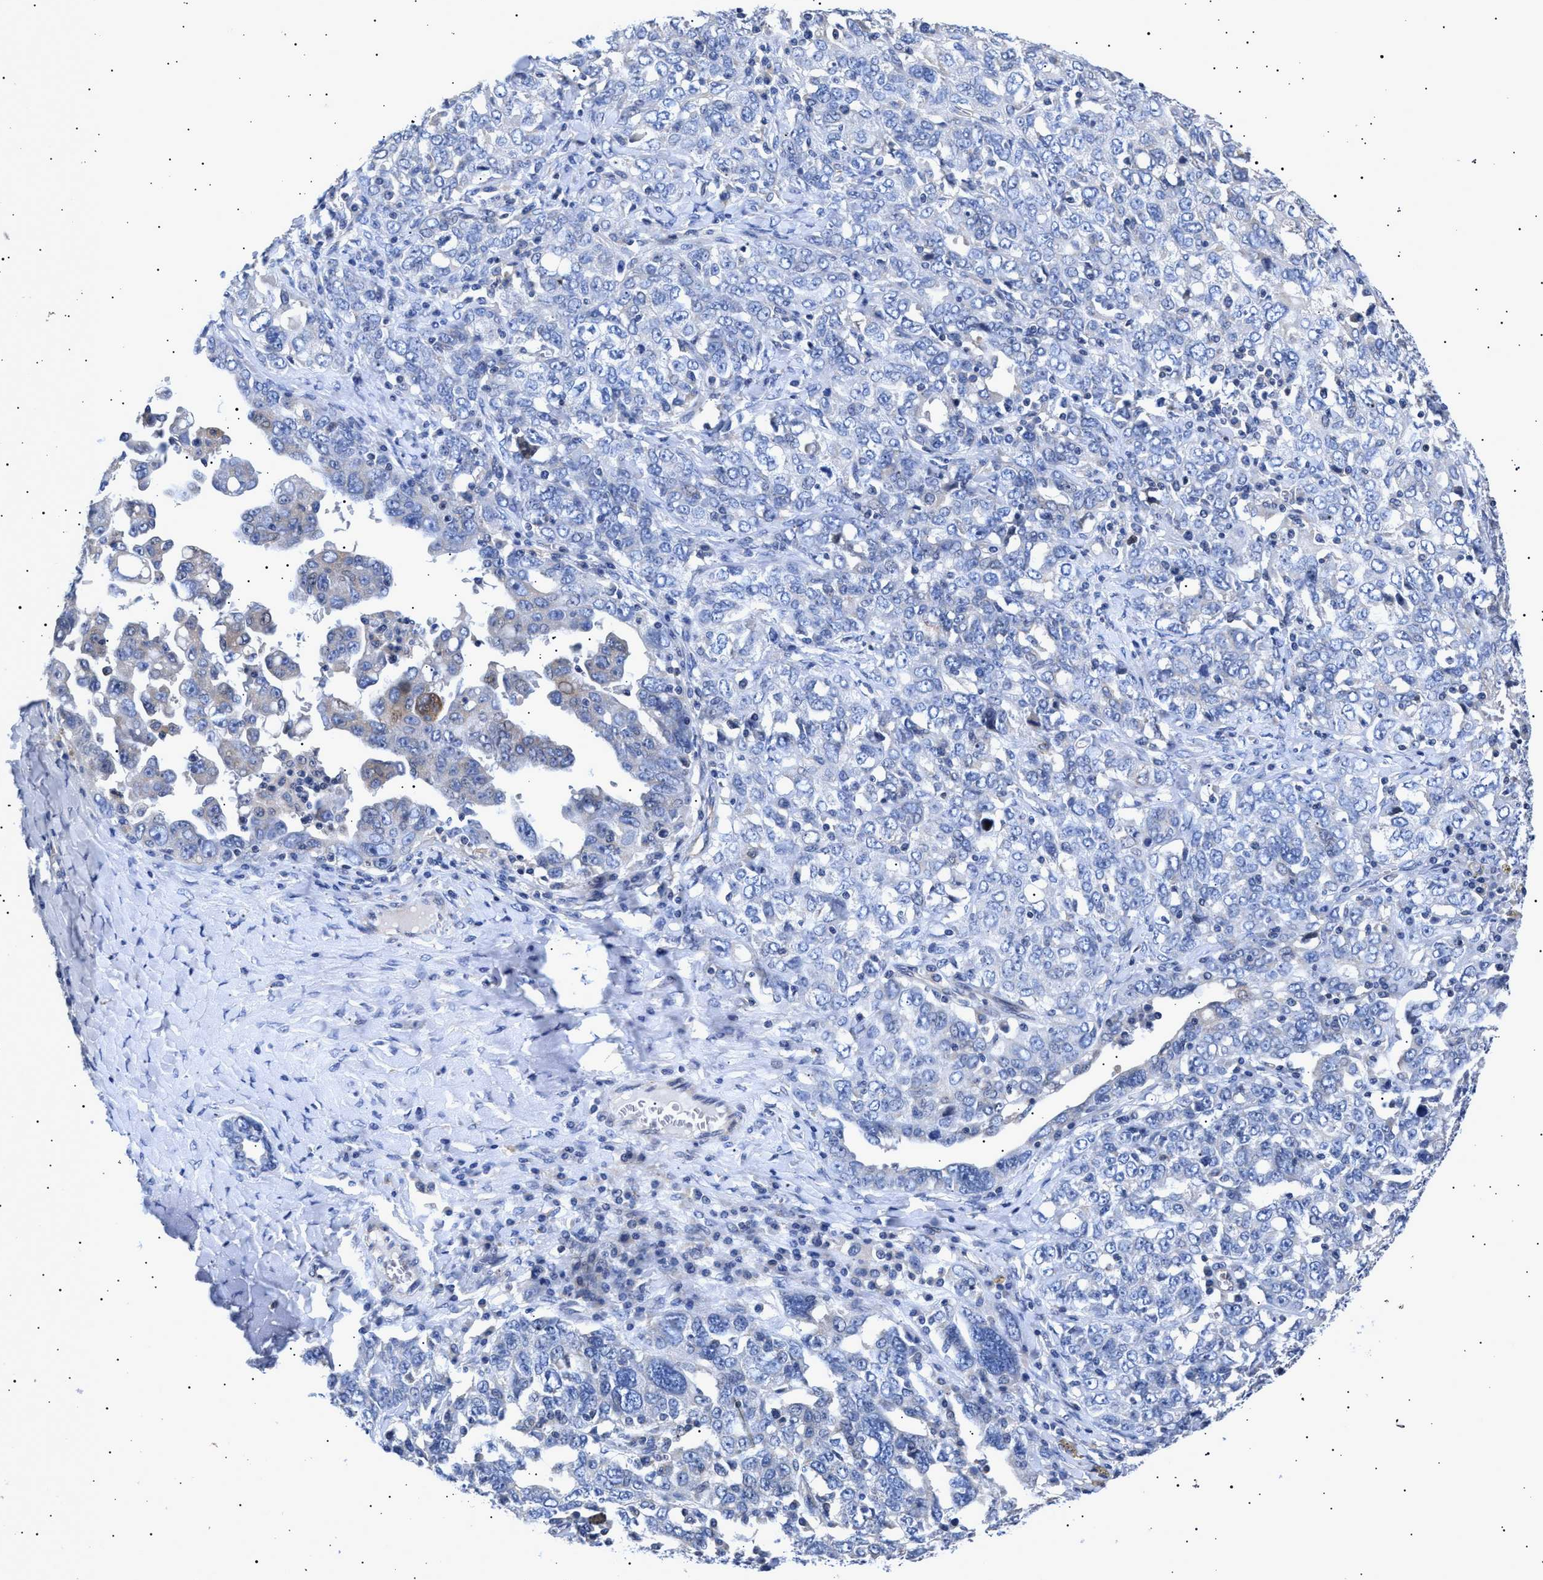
{"staining": {"intensity": "negative", "quantity": "none", "location": "none"}, "tissue": "ovarian cancer", "cell_type": "Tumor cells", "image_type": "cancer", "snomed": [{"axis": "morphology", "description": "Carcinoma, endometroid"}, {"axis": "topography", "description": "Ovary"}], "caption": "DAB (3,3'-diaminobenzidine) immunohistochemical staining of human ovarian cancer (endometroid carcinoma) exhibits no significant staining in tumor cells. The staining was performed using DAB (3,3'-diaminobenzidine) to visualize the protein expression in brown, while the nuclei were stained in blue with hematoxylin (Magnification: 20x).", "gene": "HEMGN", "patient": {"sex": "female", "age": 62}}